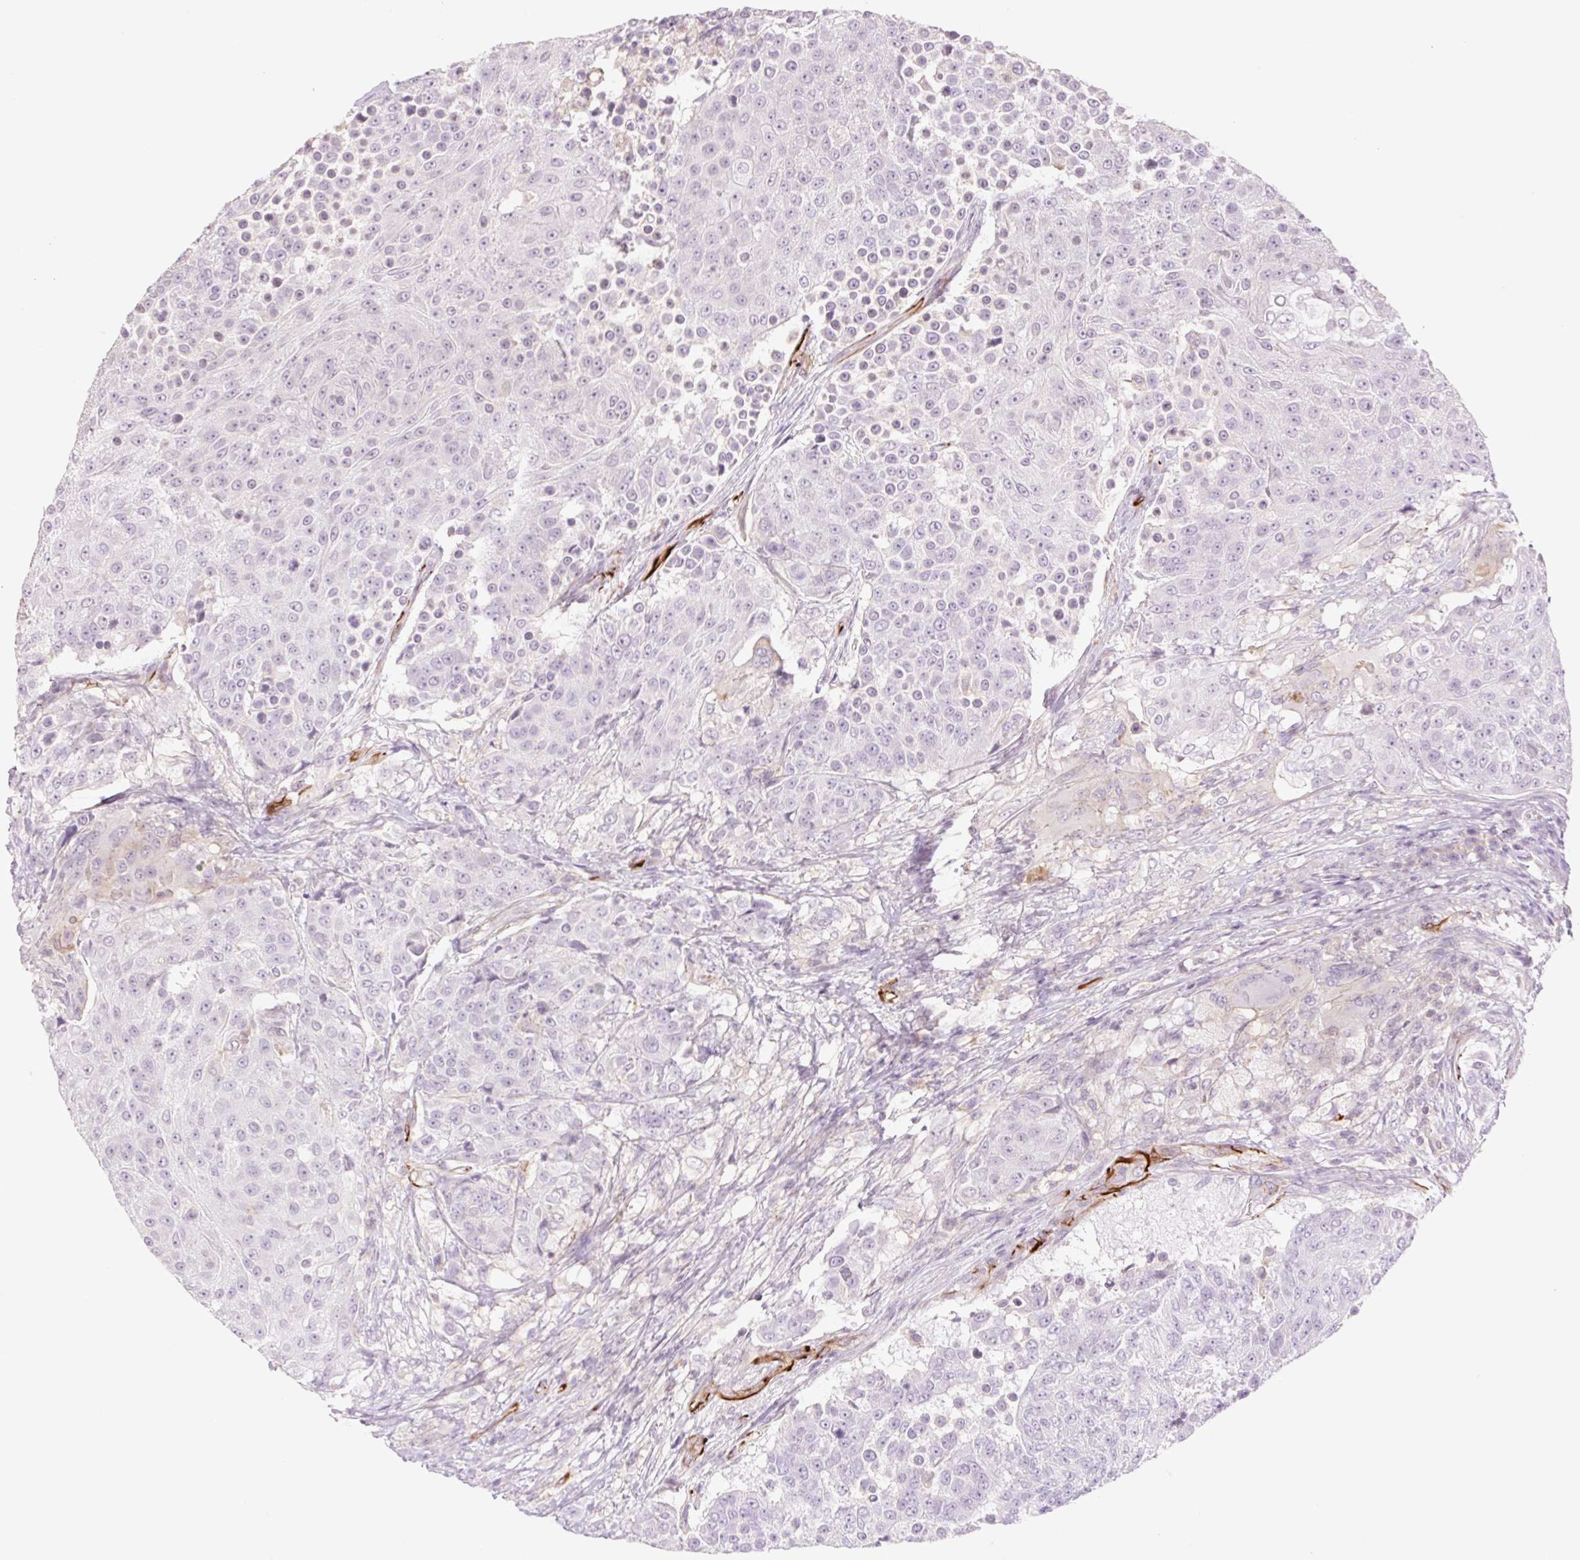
{"staining": {"intensity": "negative", "quantity": "none", "location": "none"}, "tissue": "urothelial cancer", "cell_type": "Tumor cells", "image_type": "cancer", "snomed": [{"axis": "morphology", "description": "Urothelial carcinoma, High grade"}, {"axis": "topography", "description": "Urinary bladder"}], "caption": "Histopathology image shows no significant protein positivity in tumor cells of urothelial cancer.", "gene": "ZFYVE21", "patient": {"sex": "female", "age": 63}}